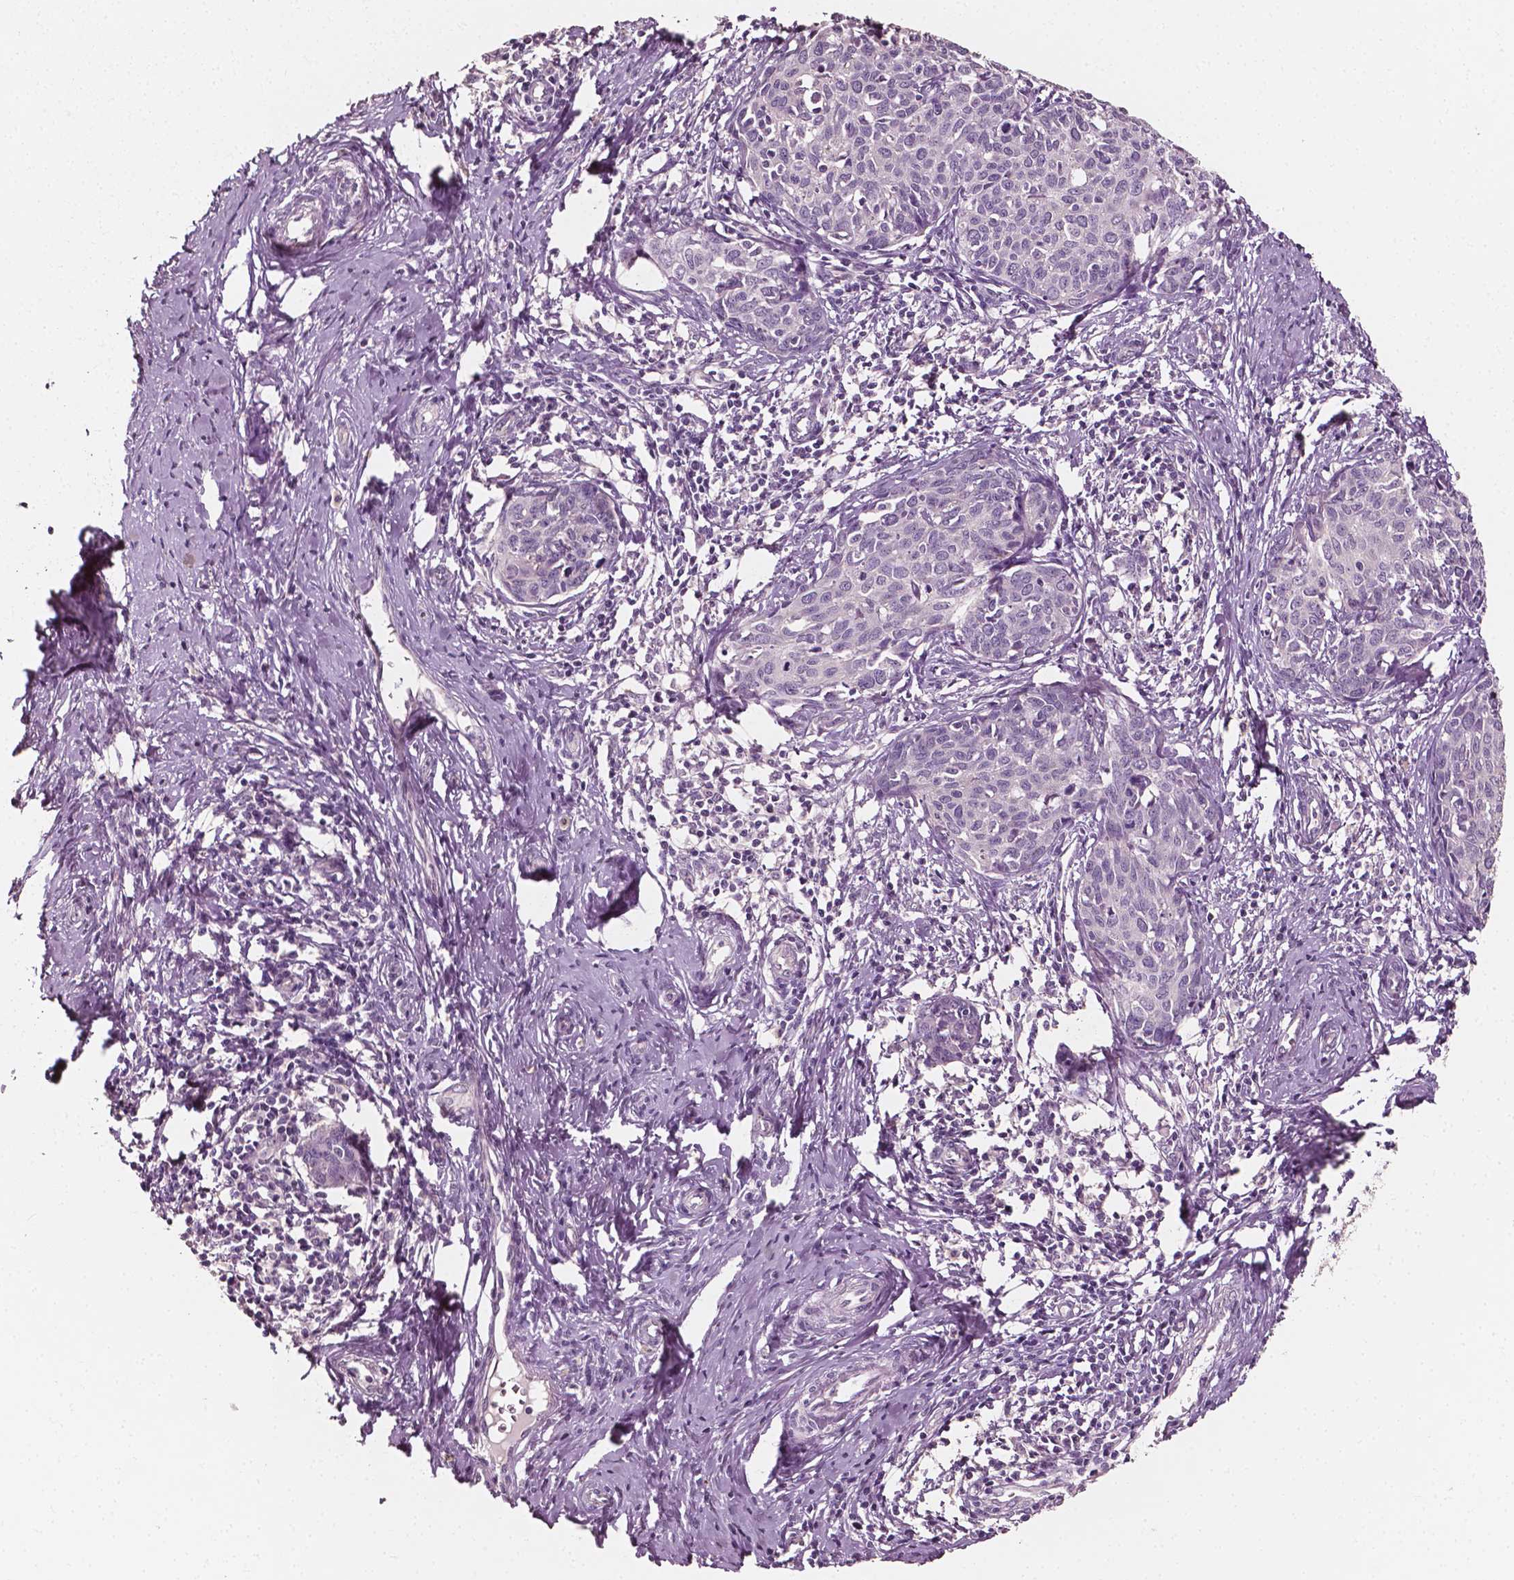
{"staining": {"intensity": "negative", "quantity": "none", "location": "none"}, "tissue": "cervical cancer", "cell_type": "Tumor cells", "image_type": "cancer", "snomed": [{"axis": "morphology", "description": "Squamous cell carcinoma, NOS"}, {"axis": "topography", "description": "Cervix"}], "caption": "Immunohistochemistry histopathology image of neoplastic tissue: human squamous cell carcinoma (cervical) stained with DAB demonstrates no significant protein expression in tumor cells. The staining is performed using DAB brown chromogen with nuclei counter-stained in using hematoxylin.", "gene": "PLA2R1", "patient": {"sex": "female", "age": 62}}